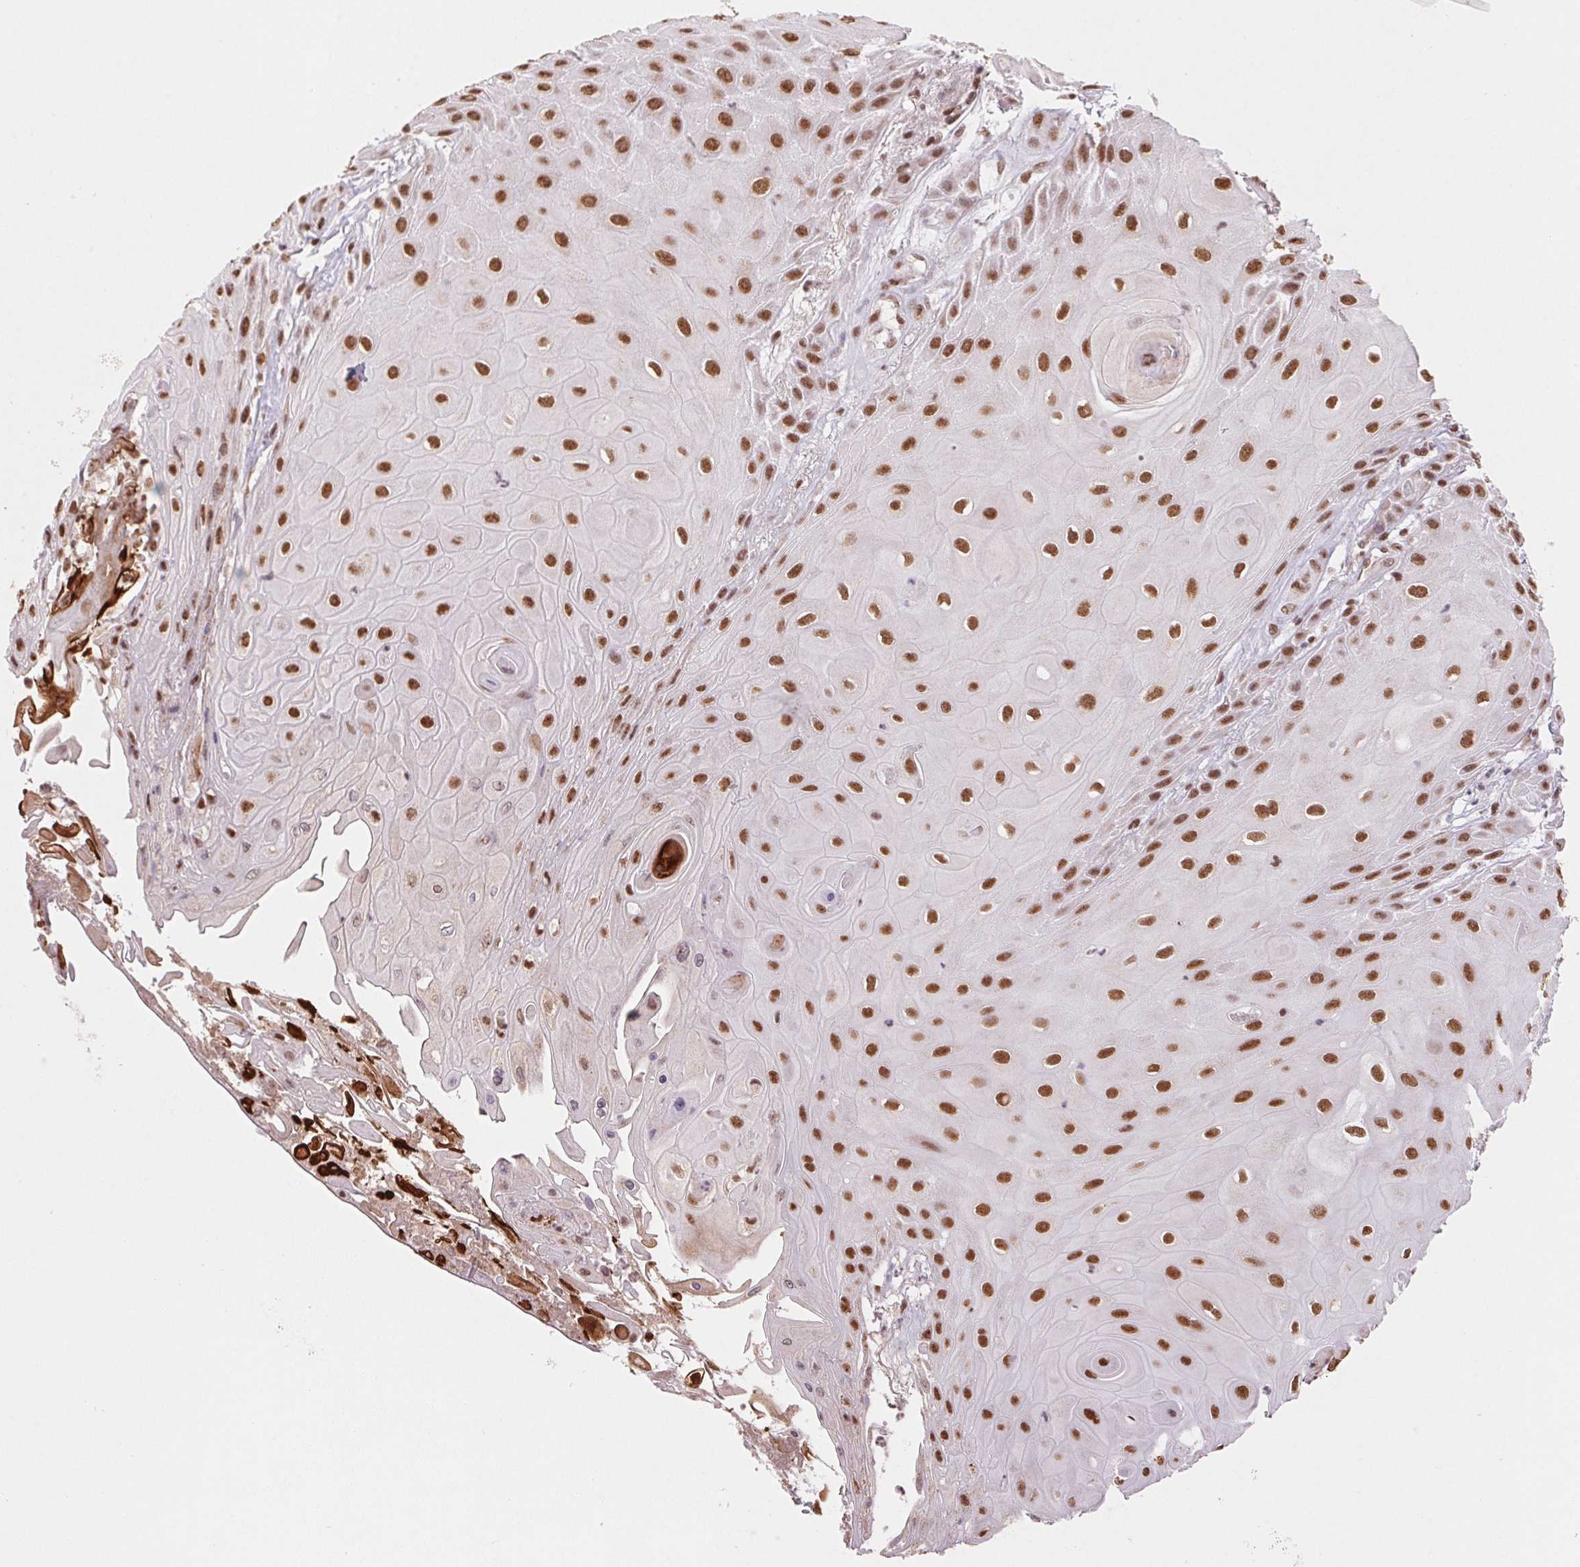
{"staining": {"intensity": "strong", "quantity": ">75%", "location": "nuclear"}, "tissue": "skin cancer", "cell_type": "Tumor cells", "image_type": "cancer", "snomed": [{"axis": "morphology", "description": "Squamous cell carcinoma, NOS"}, {"axis": "topography", "description": "Skin"}], "caption": "An immunohistochemistry histopathology image of tumor tissue is shown. Protein staining in brown highlights strong nuclear positivity in skin cancer within tumor cells.", "gene": "SNRPG", "patient": {"sex": "male", "age": 62}}